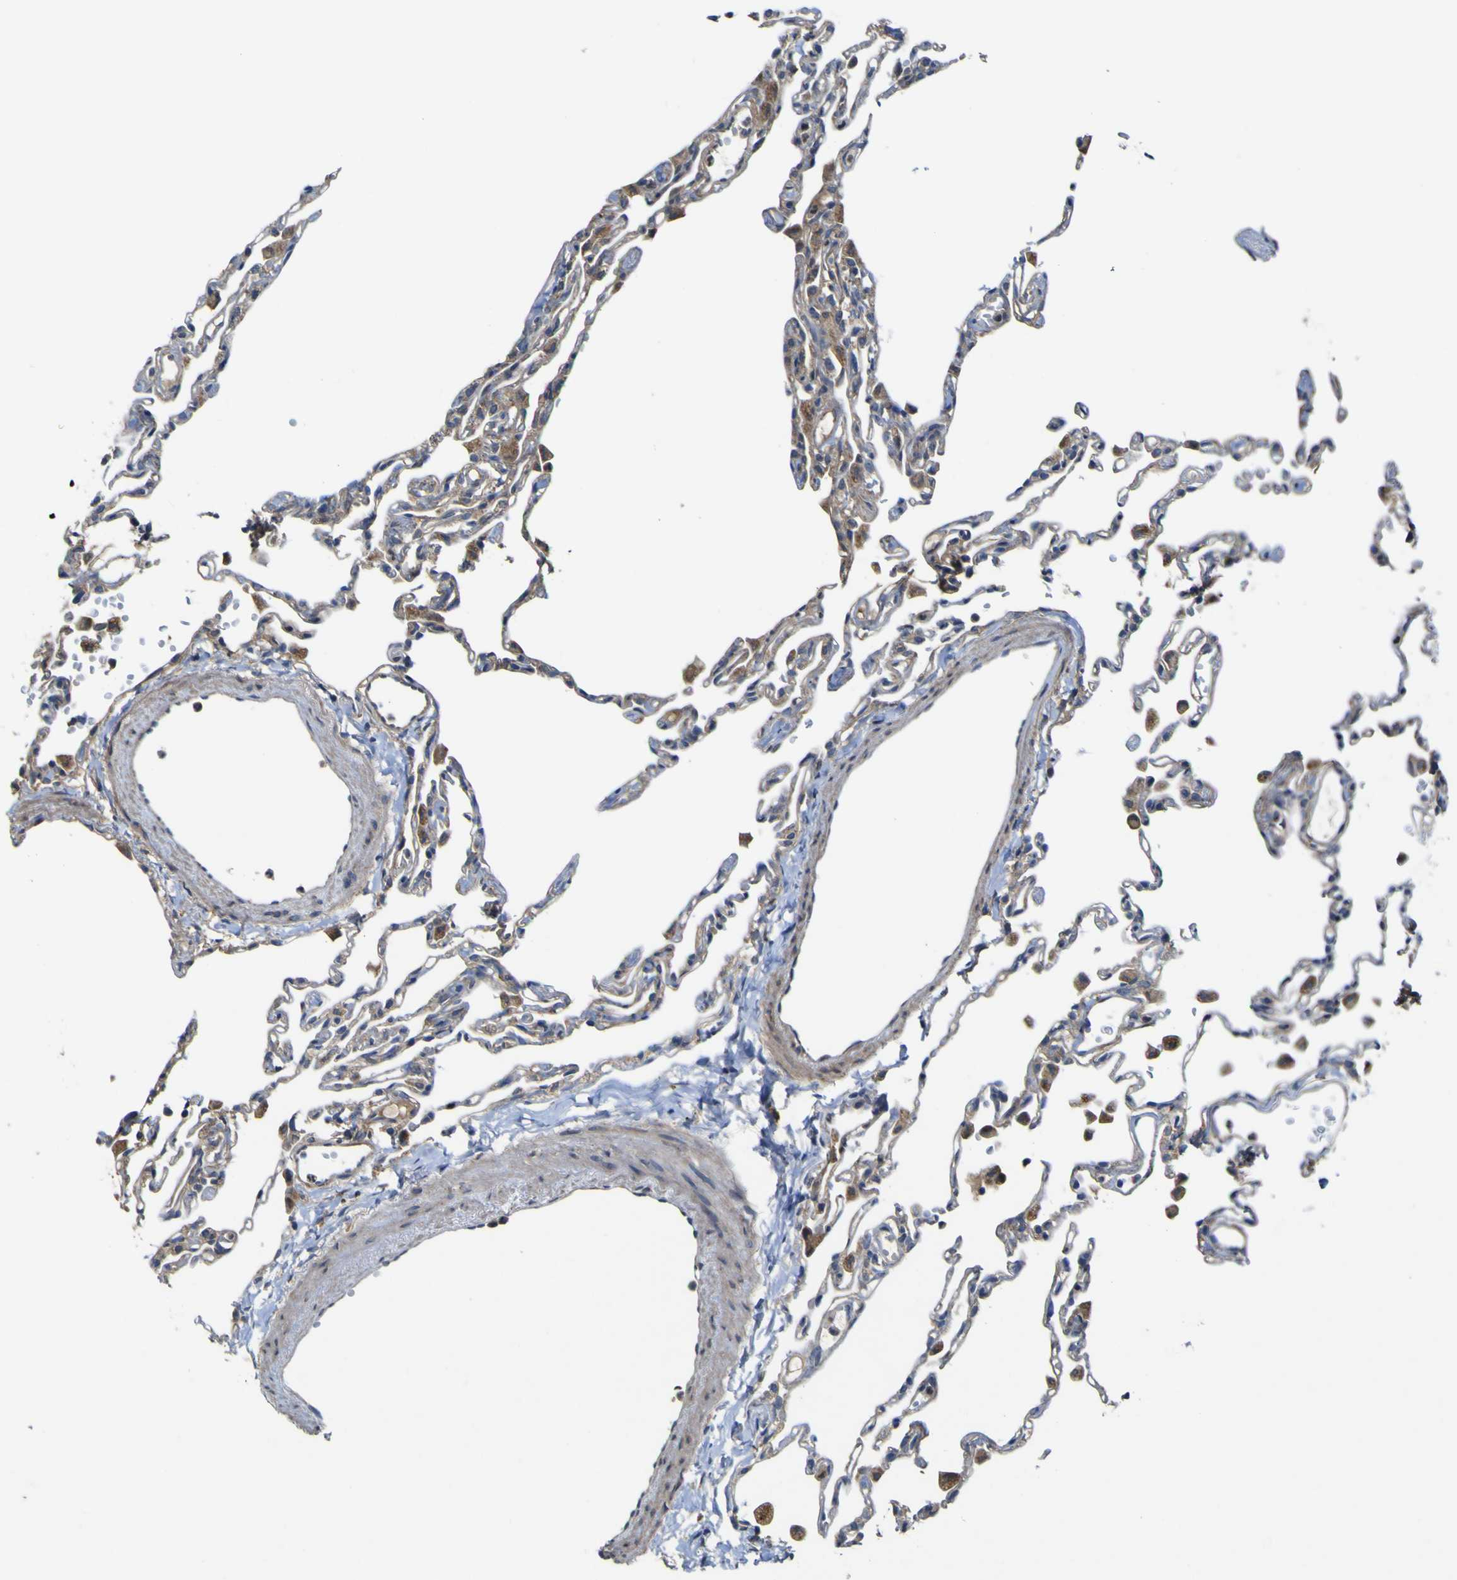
{"staining": {"intensity": "weak", "quantity": "25%-75%", "location": "cytoplasmic/membranous"}, "tissue": "lung", "cell_type": "Alveolar cells", "image_type": "normal", "snomed": [{"axis": "morphology", "description": "Normal tissue, NOS"}, {"axis": "topography", "description": "Lung"}], "caption": "Benign lung demonstrates weak cytoplasmic/membranous staining in about 25%-75% of alveolar cells, visualized by immunohistochemistry. (DAB (3,3'-diaminobenzidine) IHC, brown staining for protein, blue staining for nuclei).", "gene": "IRAK2", "patient": {"sex": "female", "age": 49}}